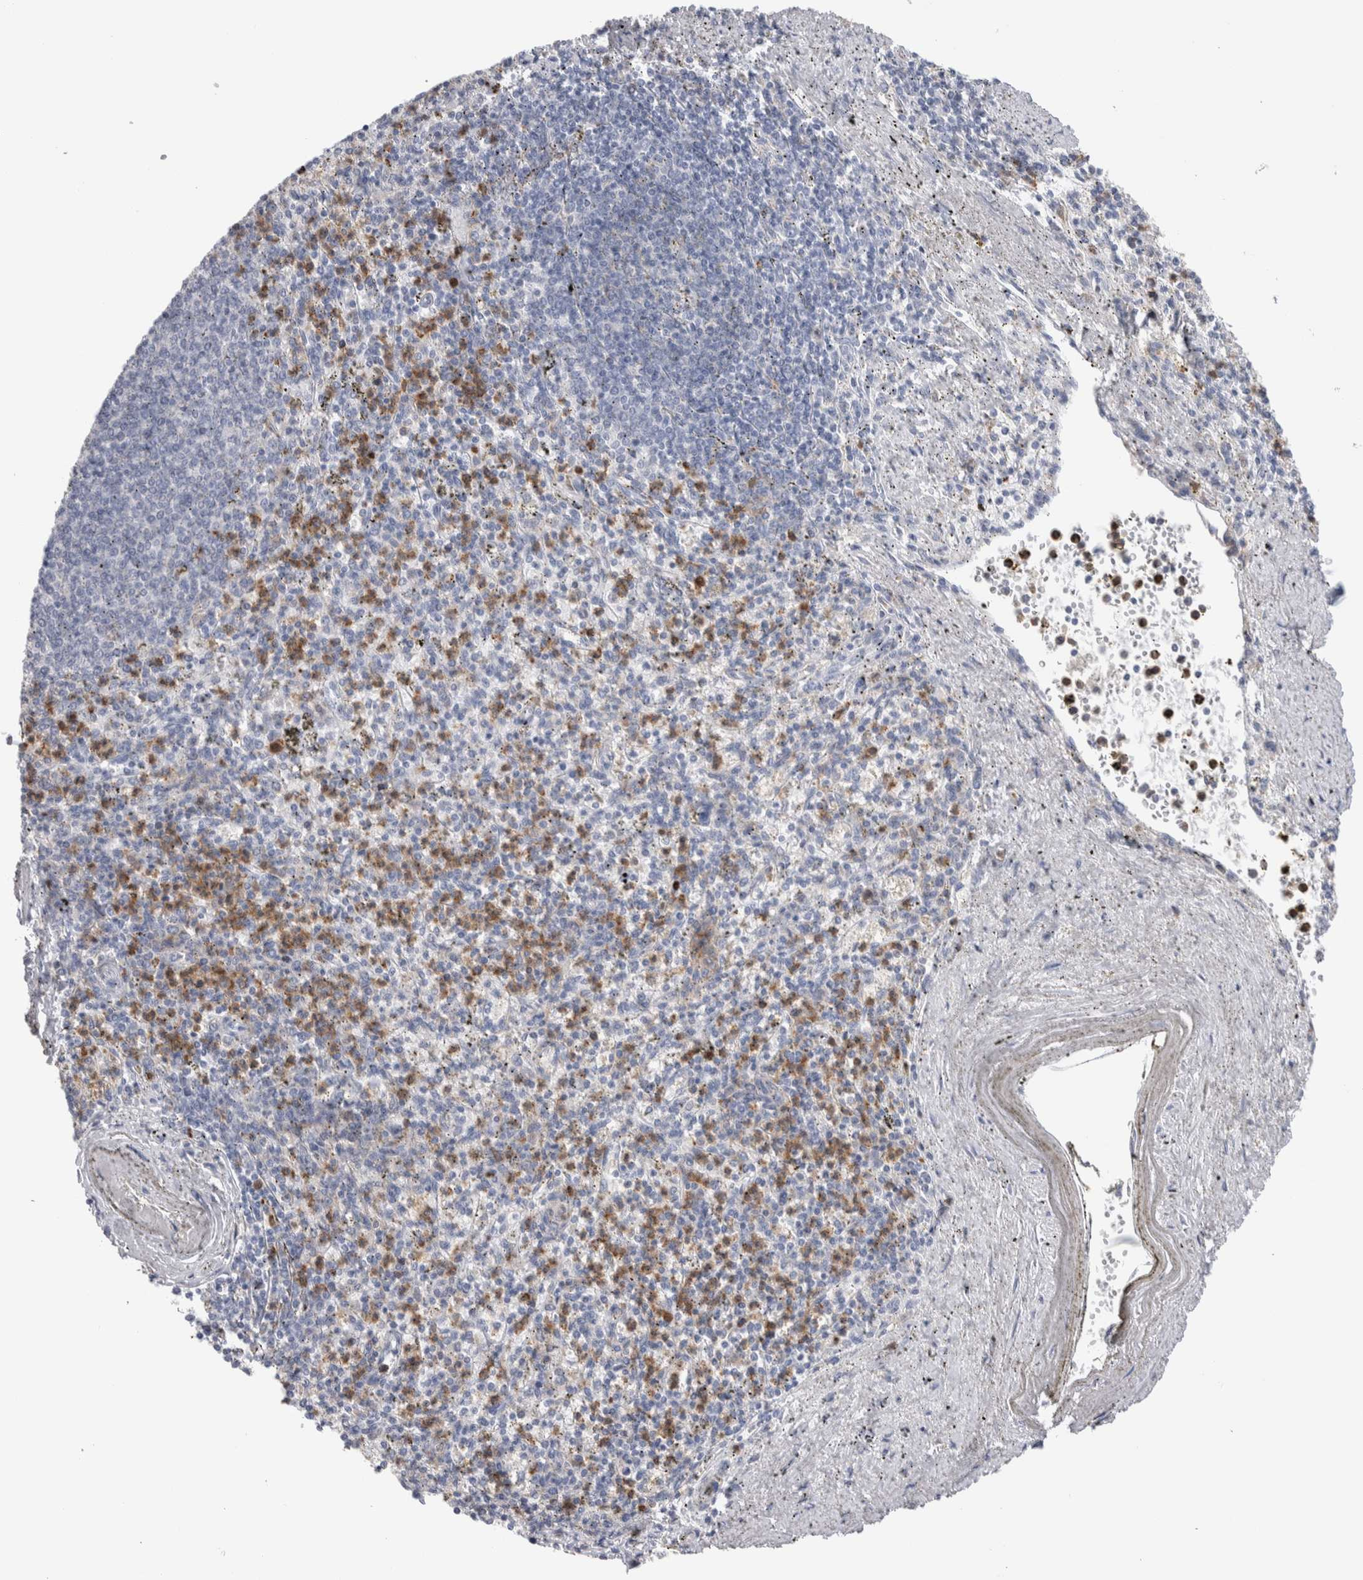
{"staining": {"intensity": "moderate", "quantity": "25%-75%", "location": "cytoplasmic/membranous"}, "tissue": "spleen", "cell_type": "Cells in red pulp", "image_type": "normal", "snomed": [{"axis": "morphology", "description": "Normal tissue, NOS"}, {"axis": "topography", "description": "Spleen"}], "caption": "Human spleen stained for a protein (brown) demonstrates moderate cytoplasmic/membranous positive staining in about 25%-75% of cells in red pulp.", "gene": "LURAP1L", "patient": {"sex": "male", "age": 72}}